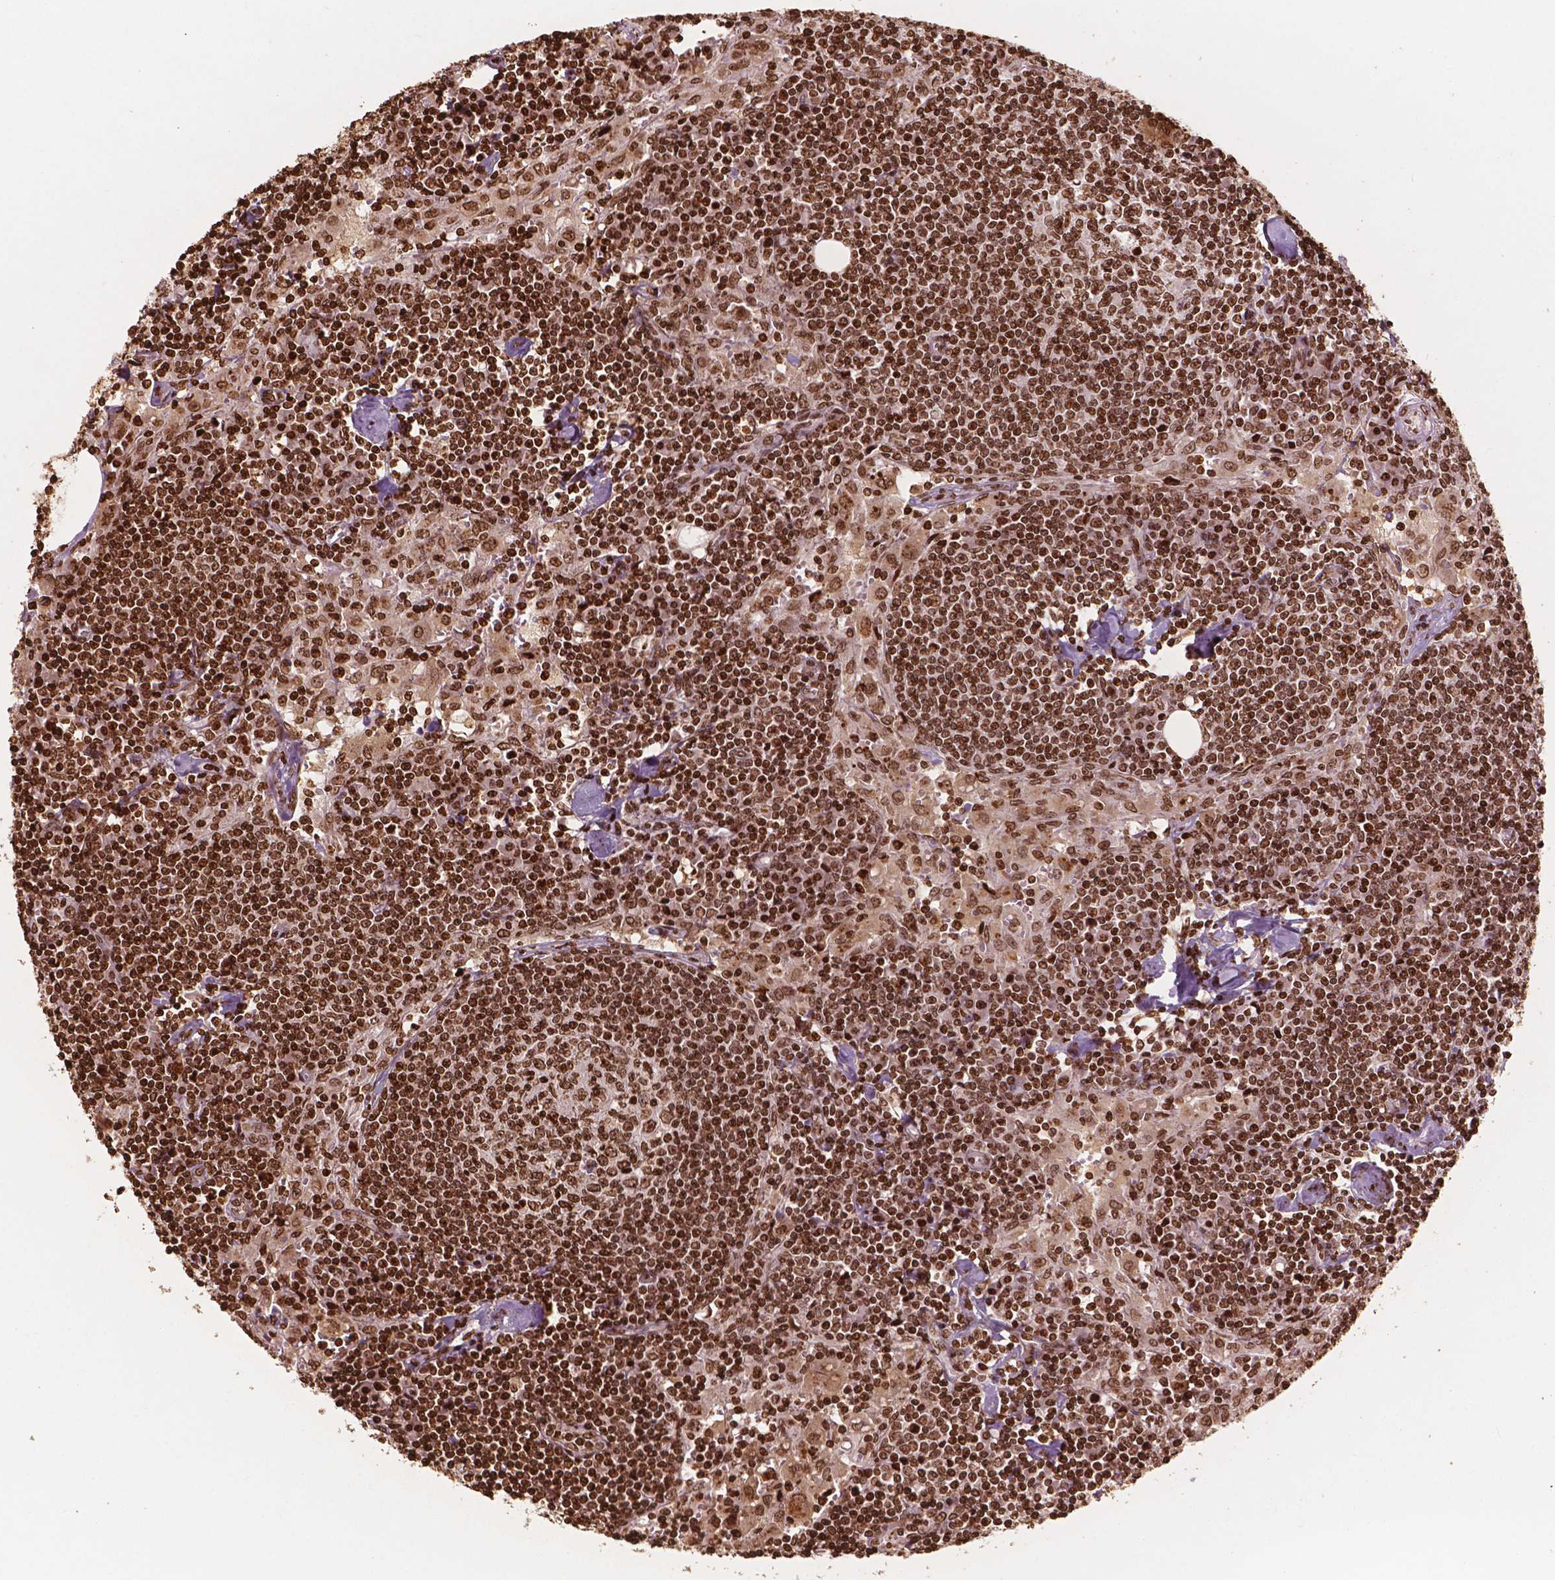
{"staining": {"intensity": "strong", "quantity": ">75%", "location": "nuclear"}, "tissue": "lymph node", "cell_type": "Germinal center cells", "image_type": "normal", "snomed": [{"axis": "morphology", "description": "Normal tissue, NOS"}, {"axis": "topography", "description": "Lymph node"}], "caption": "Brown immunohistochemical staining in unremarkable human lymph node demonstrates strong nuclear positivity in about >75% of germinal center cells.", "gene": "H3C7", "patient": {"sex": "male", "age": 55}}